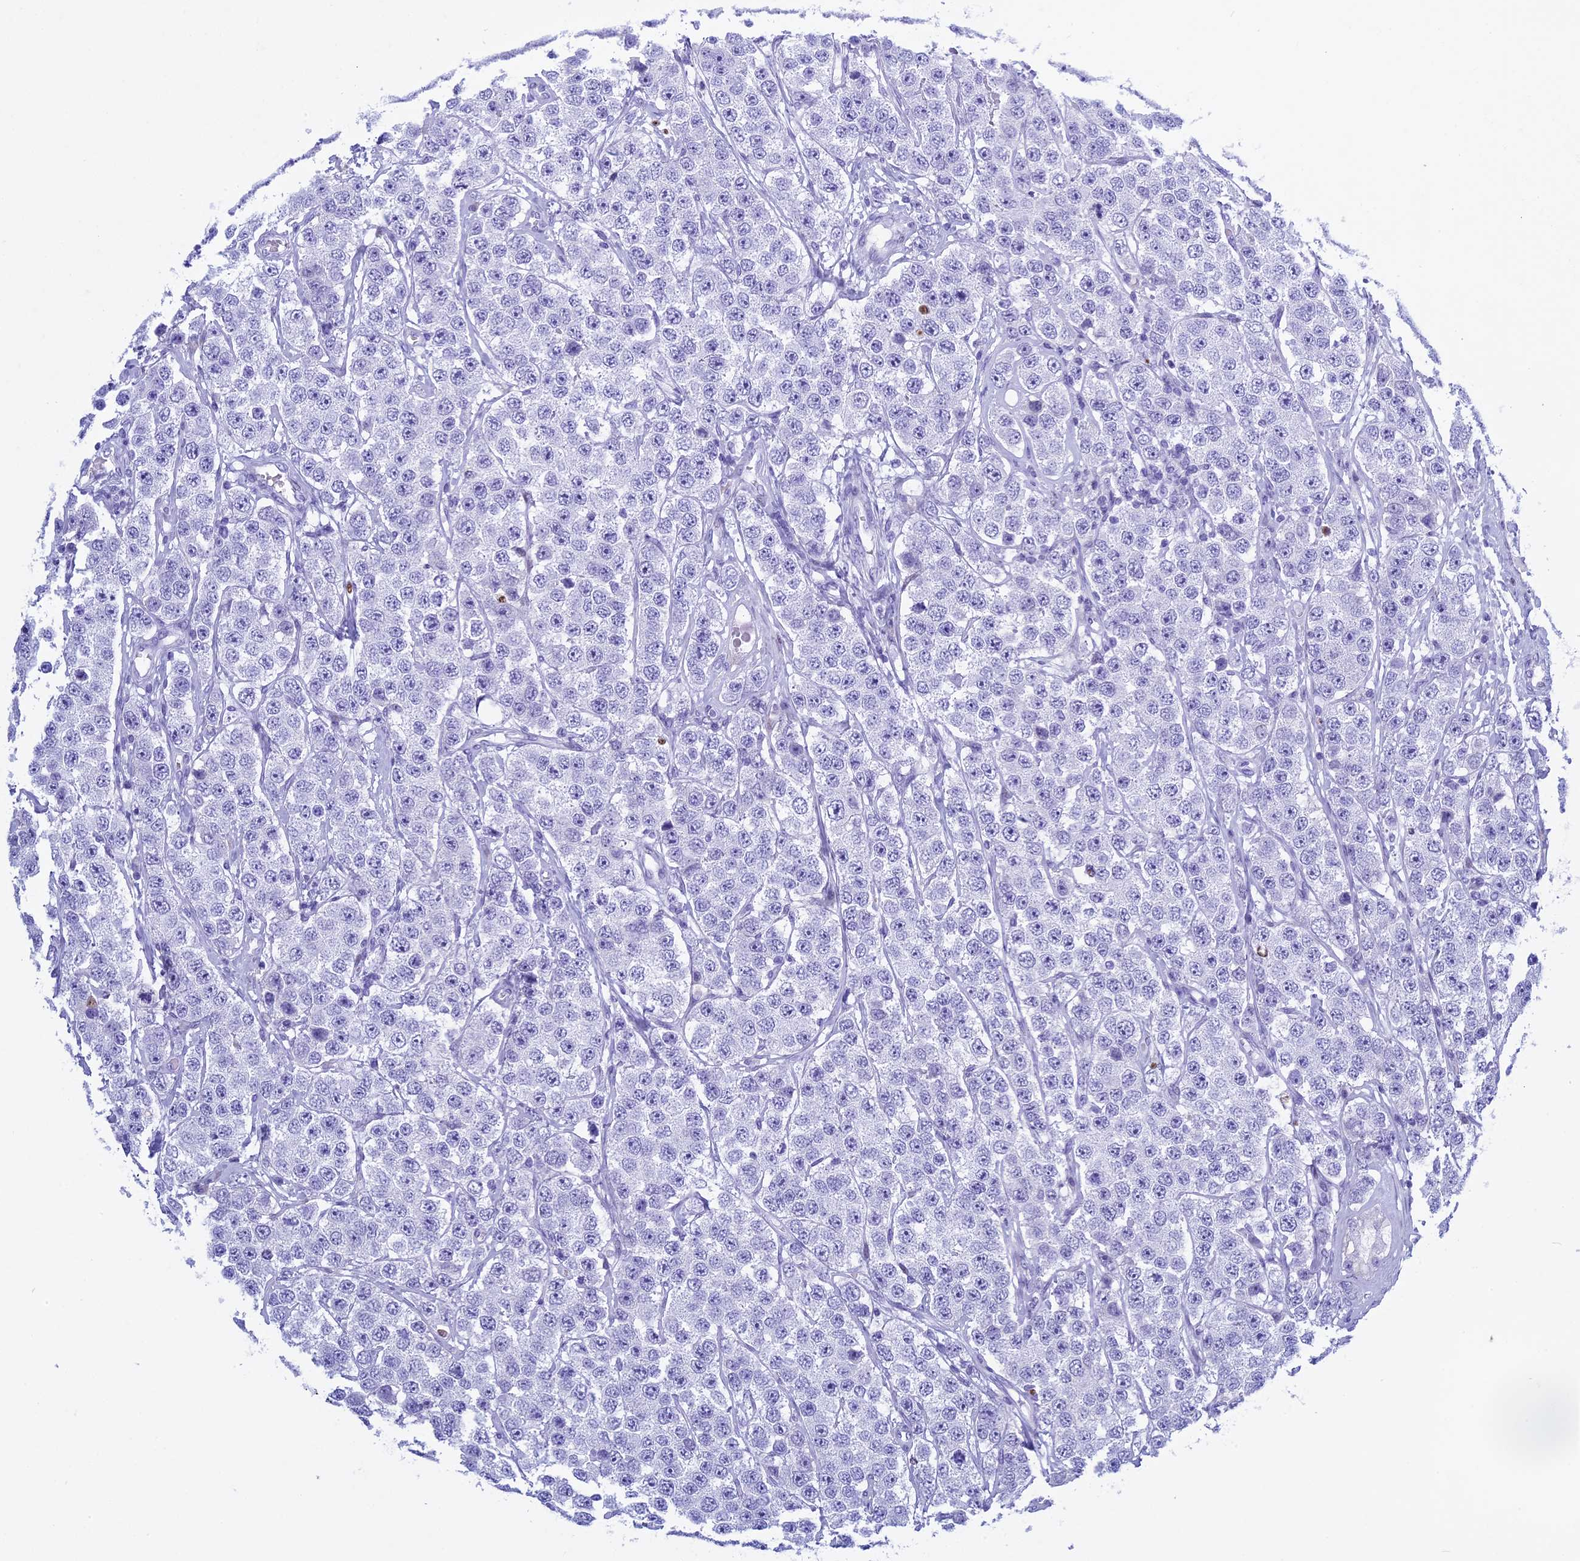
{"staining": {"intensity": "negative", "quantity": "none", "location": "none"}, "tissue": "testis cancer", "cell_type": "Tumor cells", "image_type": "cancer", "snomed": [{"axis": "morphology", "description": "Seminoma, NOS"}, {"axis": "topography", "description": "Testis"}], "caption": "A micrograph of human seminoma (testis) is negative for staining in tumor cells.", "gene": "KCTD21", "patient": {"sex": "male", "age": 28}}